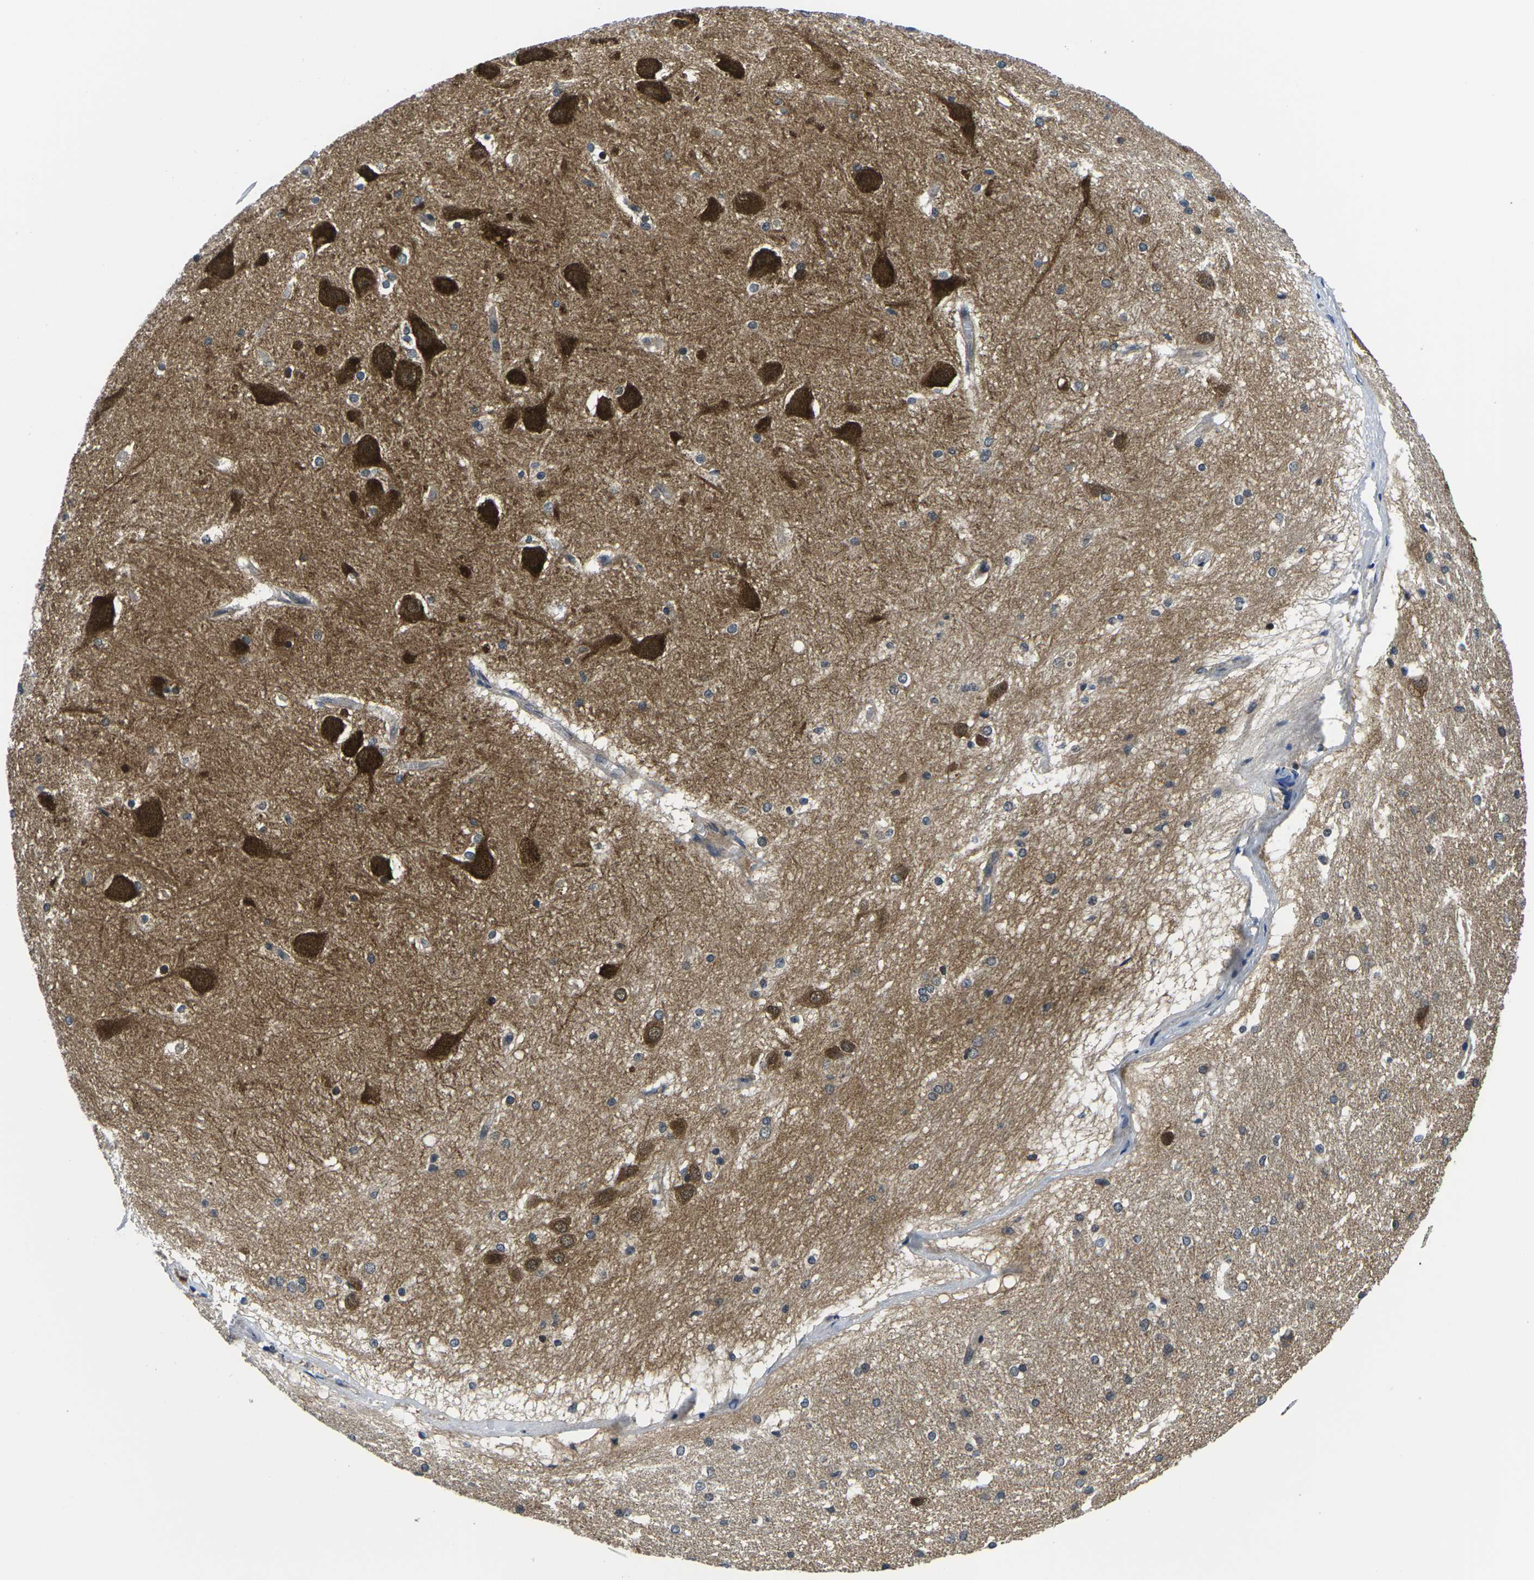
{"staining": {"intensity": "moderate", "quantity": "<25%", "location": "cytoplasmic/membranous"}, "tissue": "hippocampus", "cell_type": "Glial cells", "image_type": "normal", "snomed": [{"axis": "morphology", "description": "Normal tissue, NOS"}, {"axis": "topography", "description": "Hippocampus"}], "caption": "Protein staining of normal hippocampus demonstrates moderate cytoplasmic/membranous staining in approximately <25% of glial cells. (DAB IHC, brown staining for protein, blue staining for nuclei).", "gene": "GSK3B", "patient": {"sex": "female", "age": 19}}